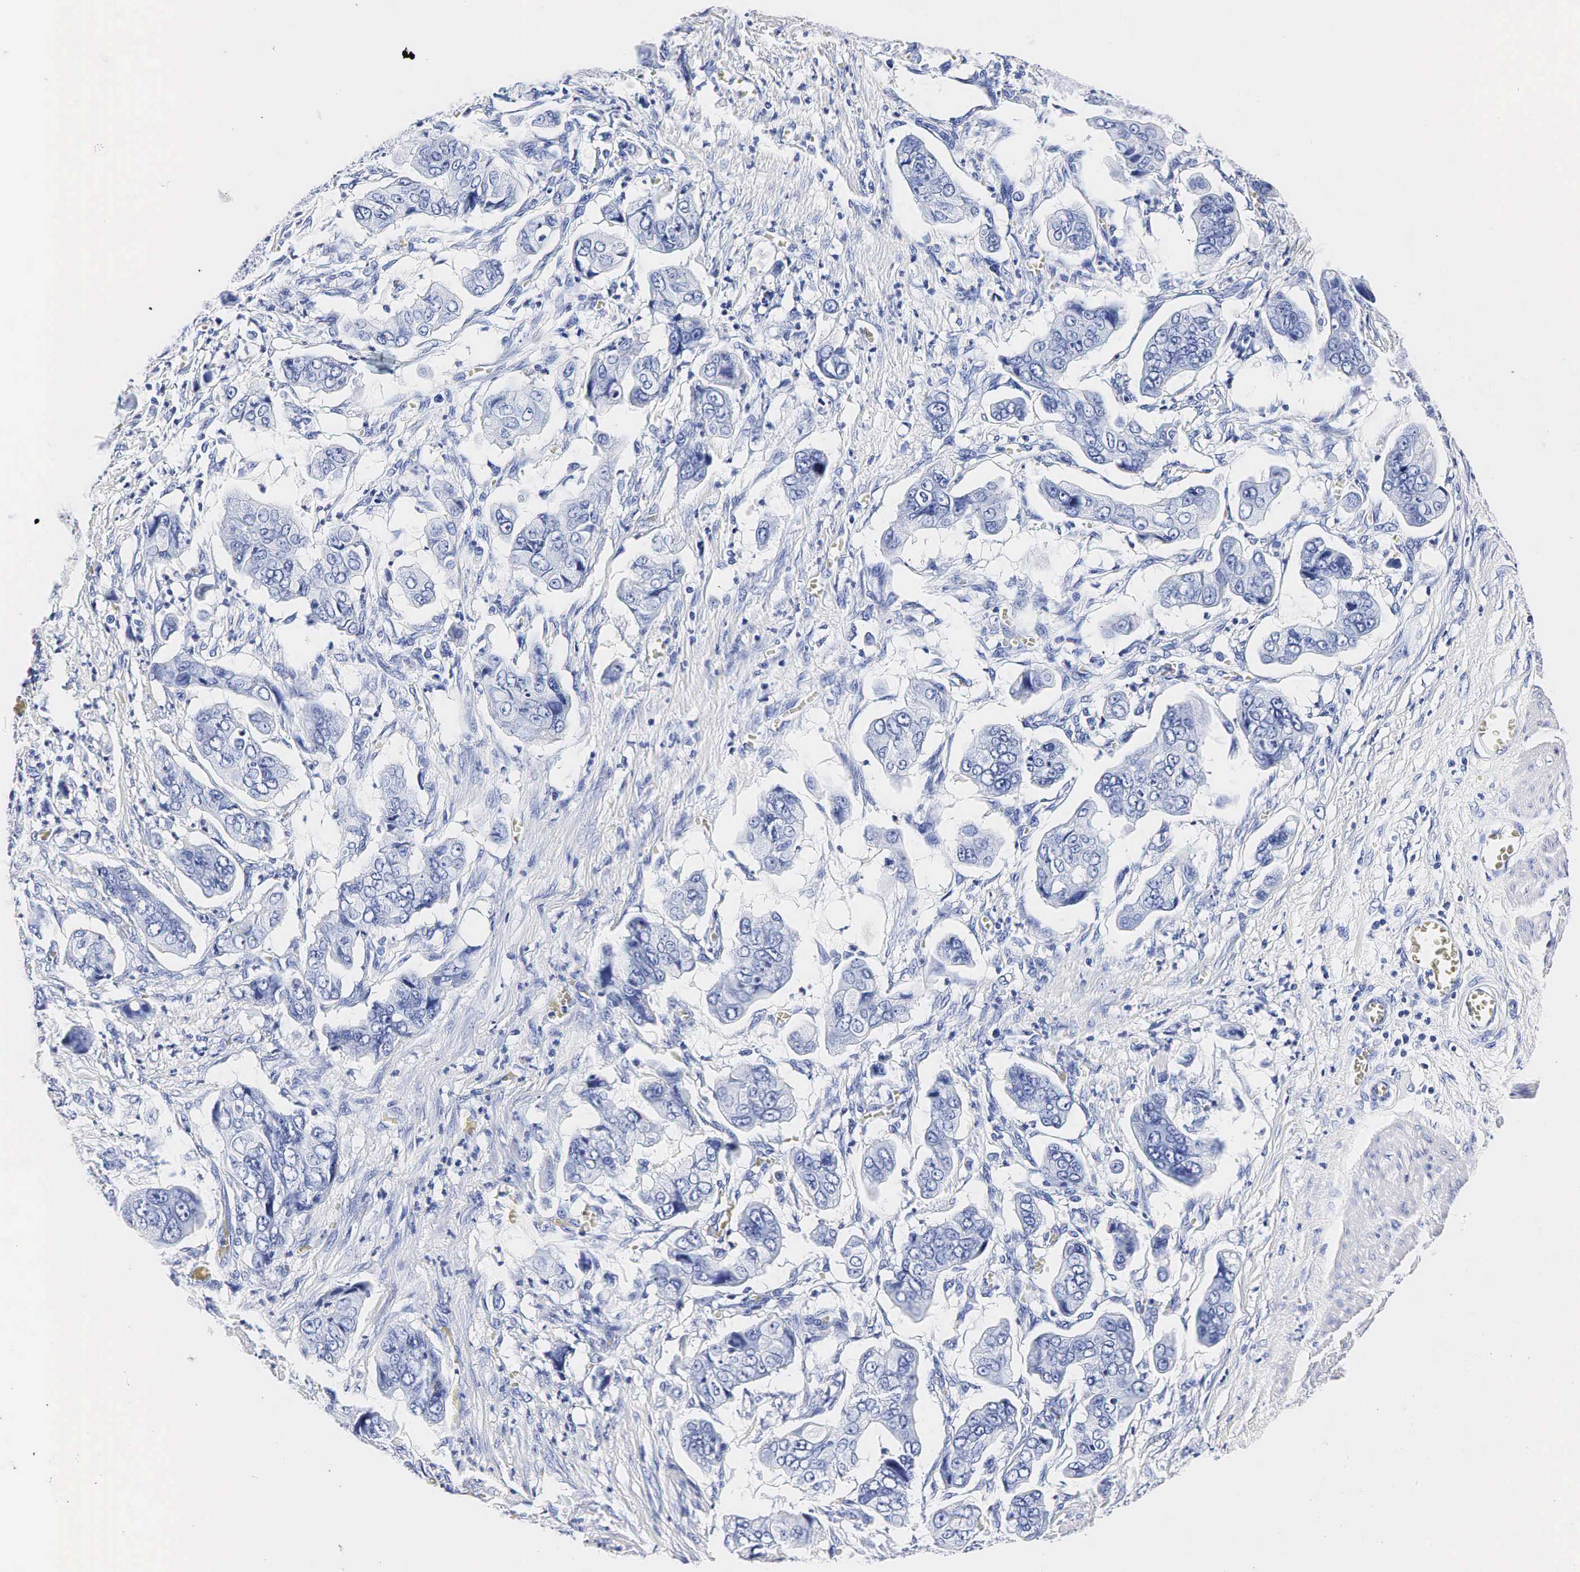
{"staining": {"intensity": "negative", "quantity": "none", "location": "none"}, "tissue": "stomach cancer", "cell_type": "Tumor cells", "image_type": "cancer", "snomed": [{"axis": "morphology", "description": "Adenocarcinoma, NOS"}, {"axis": "topography", "description": "Stomach, upper"}], "caption": "Stomach cancer was stained to show a protein in brown. There is no significant expression in tumor cells. (DAB (3,3'-diaminobenzidine) IHC with hematoxylin counter stain).", "gene": "TG", "patient": {"sex": "male", "age": 80}}